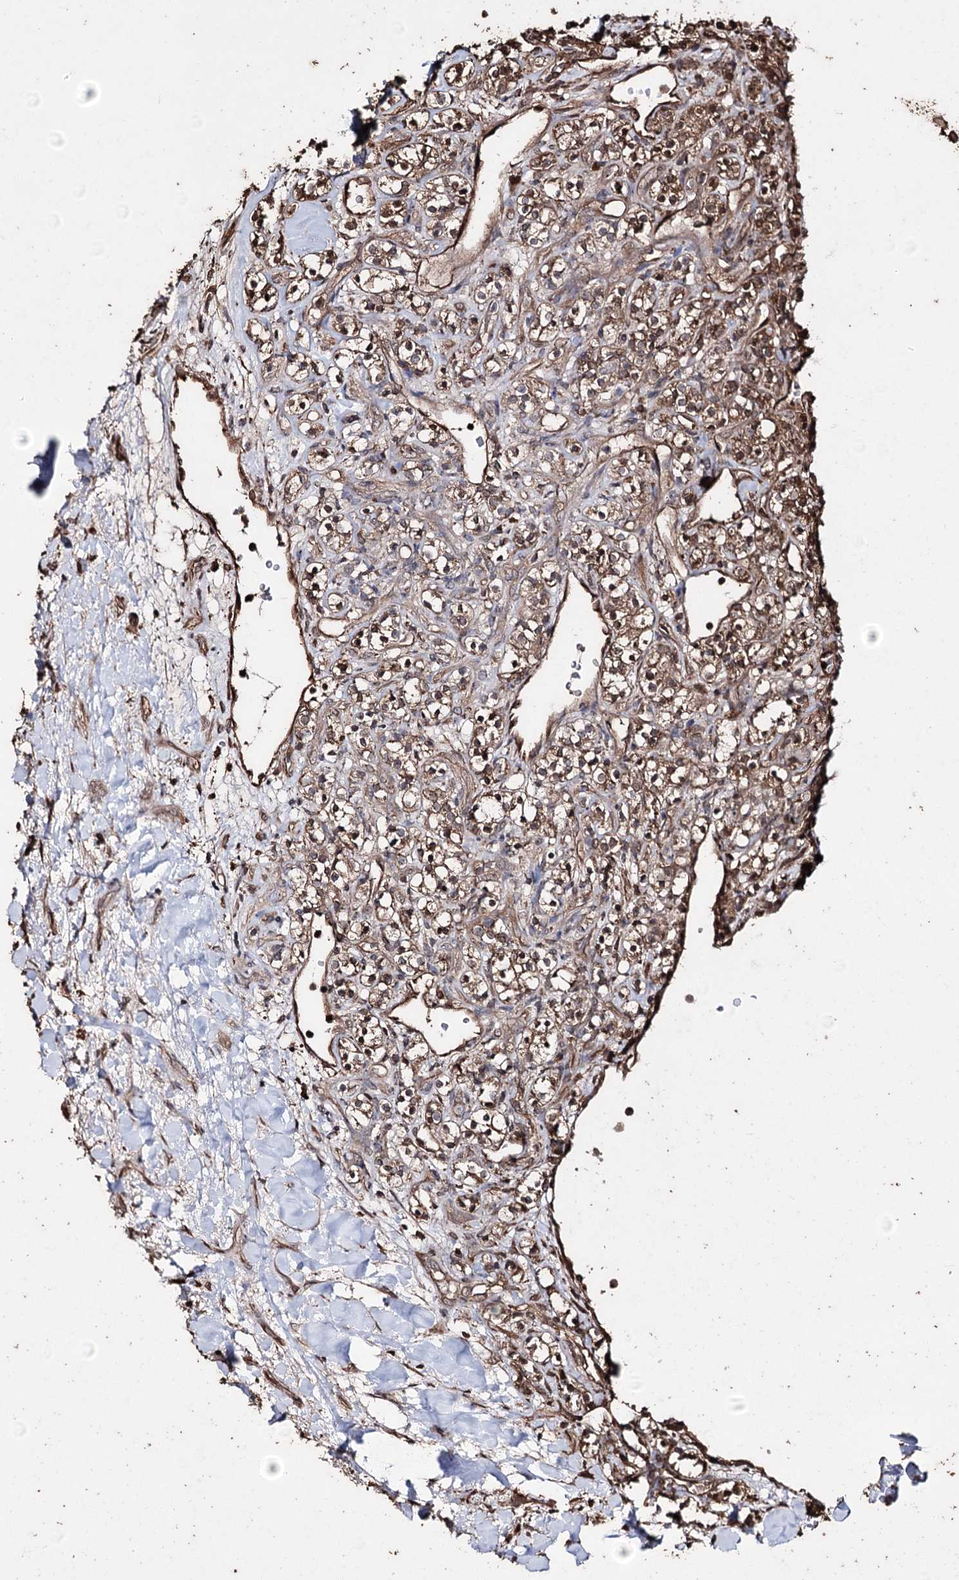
{"staining": {"intensity": "moderate", "quantity": ">75%", "location": "cytoplasmic/membranous"}, "tissue": "renal cancer", "cell_type": "Tumor cells", "image_type": "cancer", "snomed": [{"axis": "morphology", "description": "Adenocarcinoma, NOS"}, {"axis": "topography", "description": "Kidney"}], "caption": "The photomicrograph exhibits staining of renal cancer (adenocarcinoma), revealing moderate cytoplasmic/membranous protein positivity (brown color) within tumor cells.", "gene": "ZNF662", "patient": {"sex": "male", "age": 77}}